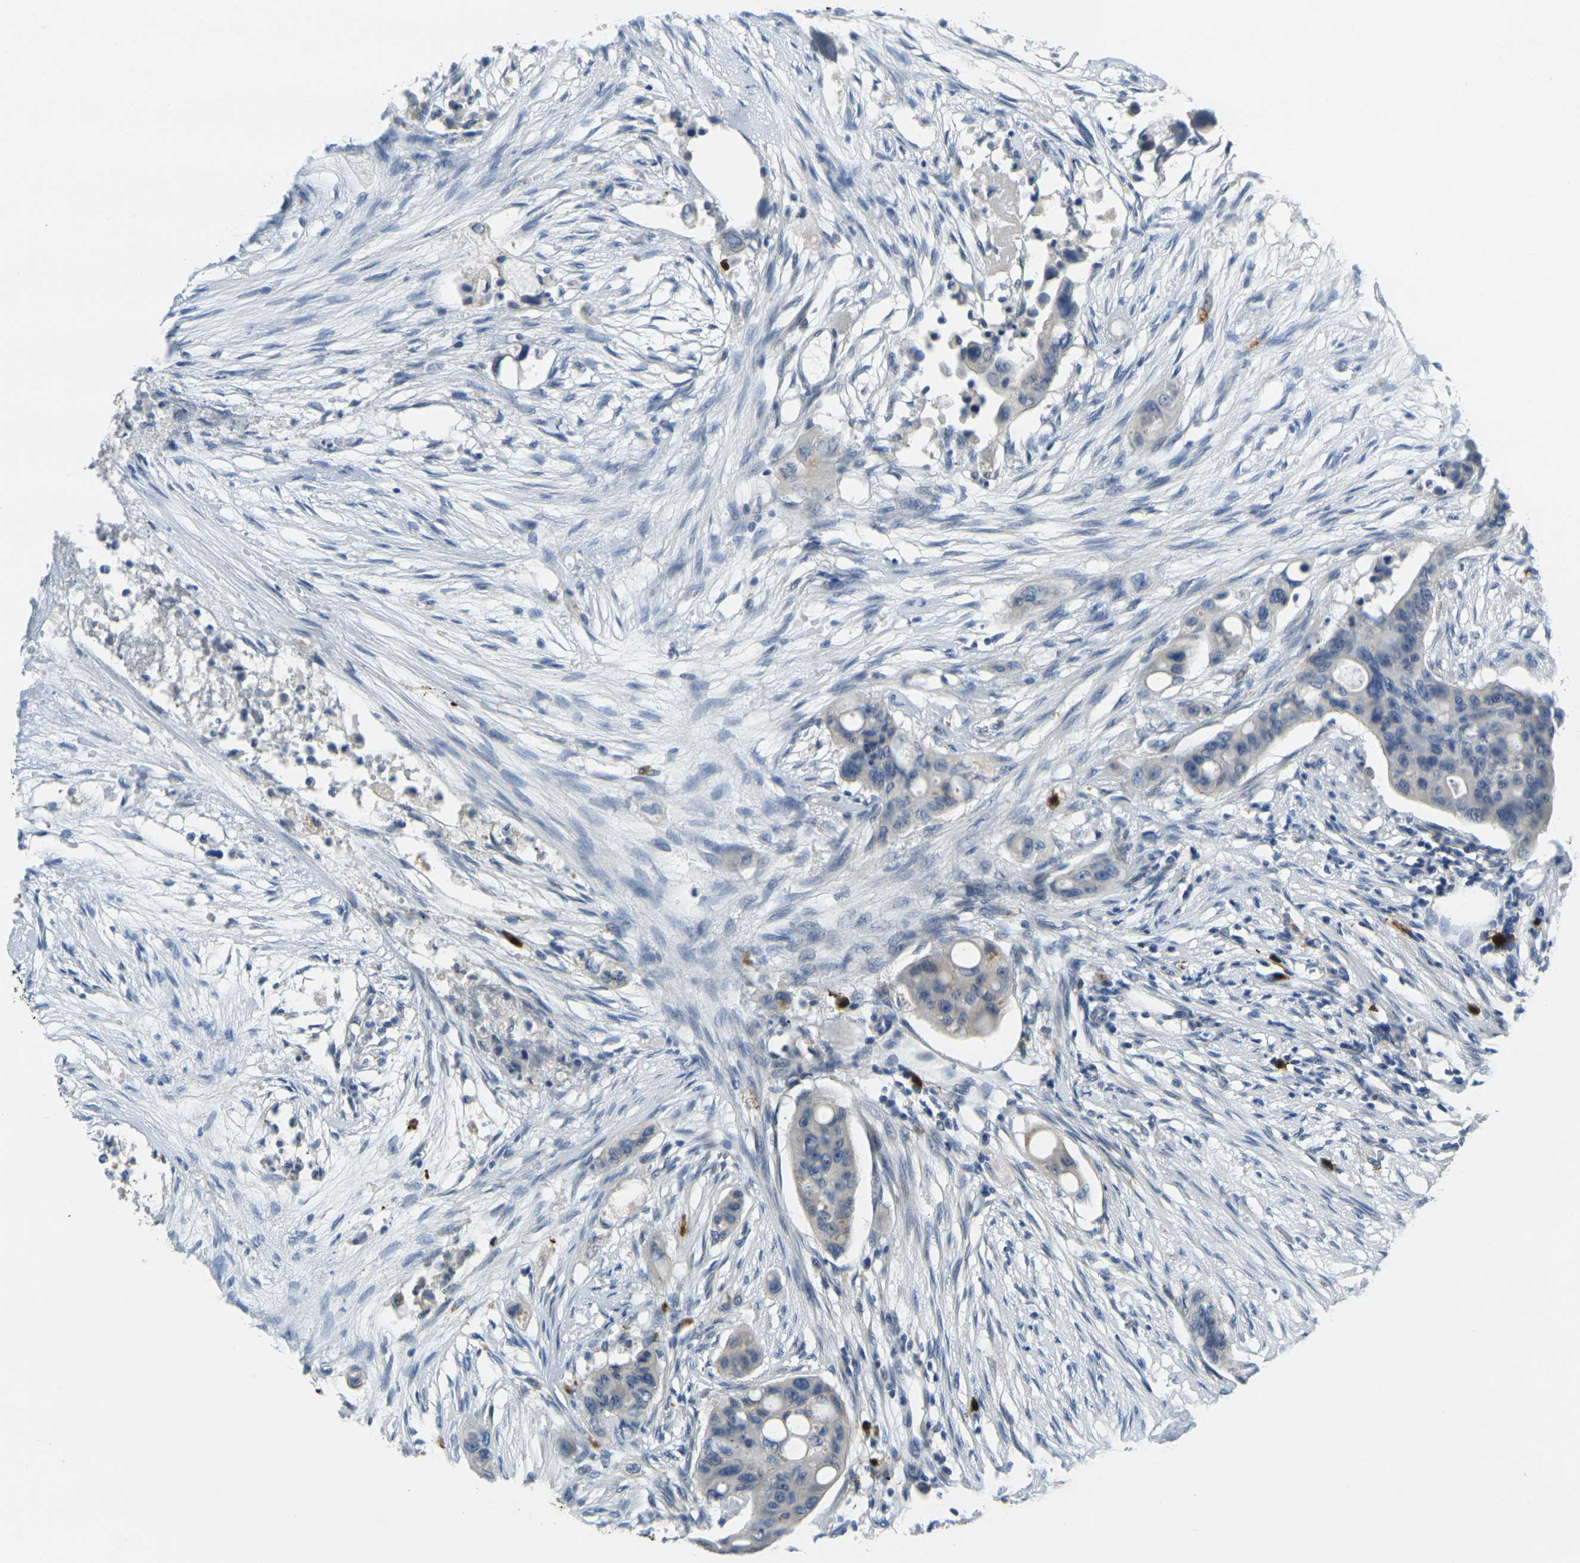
{"staining": {"intensity": "weak", "quantity": "<25%", "location": "cytoplasmic/membranous"}, "tissue": "colorectal cancer", "cell_type": "Tumor cells", "image_type": "cancer", "snomed": [{"axis": "morphology", "description": "Adenocarcinoma, NOS"}, {"axis": "topography", "description": "Colon"}], "caption": "Histopathology image shows no significant protein positivity in tumor cells of colorectal adenocarcinoma.", "gene": "GPR15", "patient": {"sex": "female", "age": 57}}